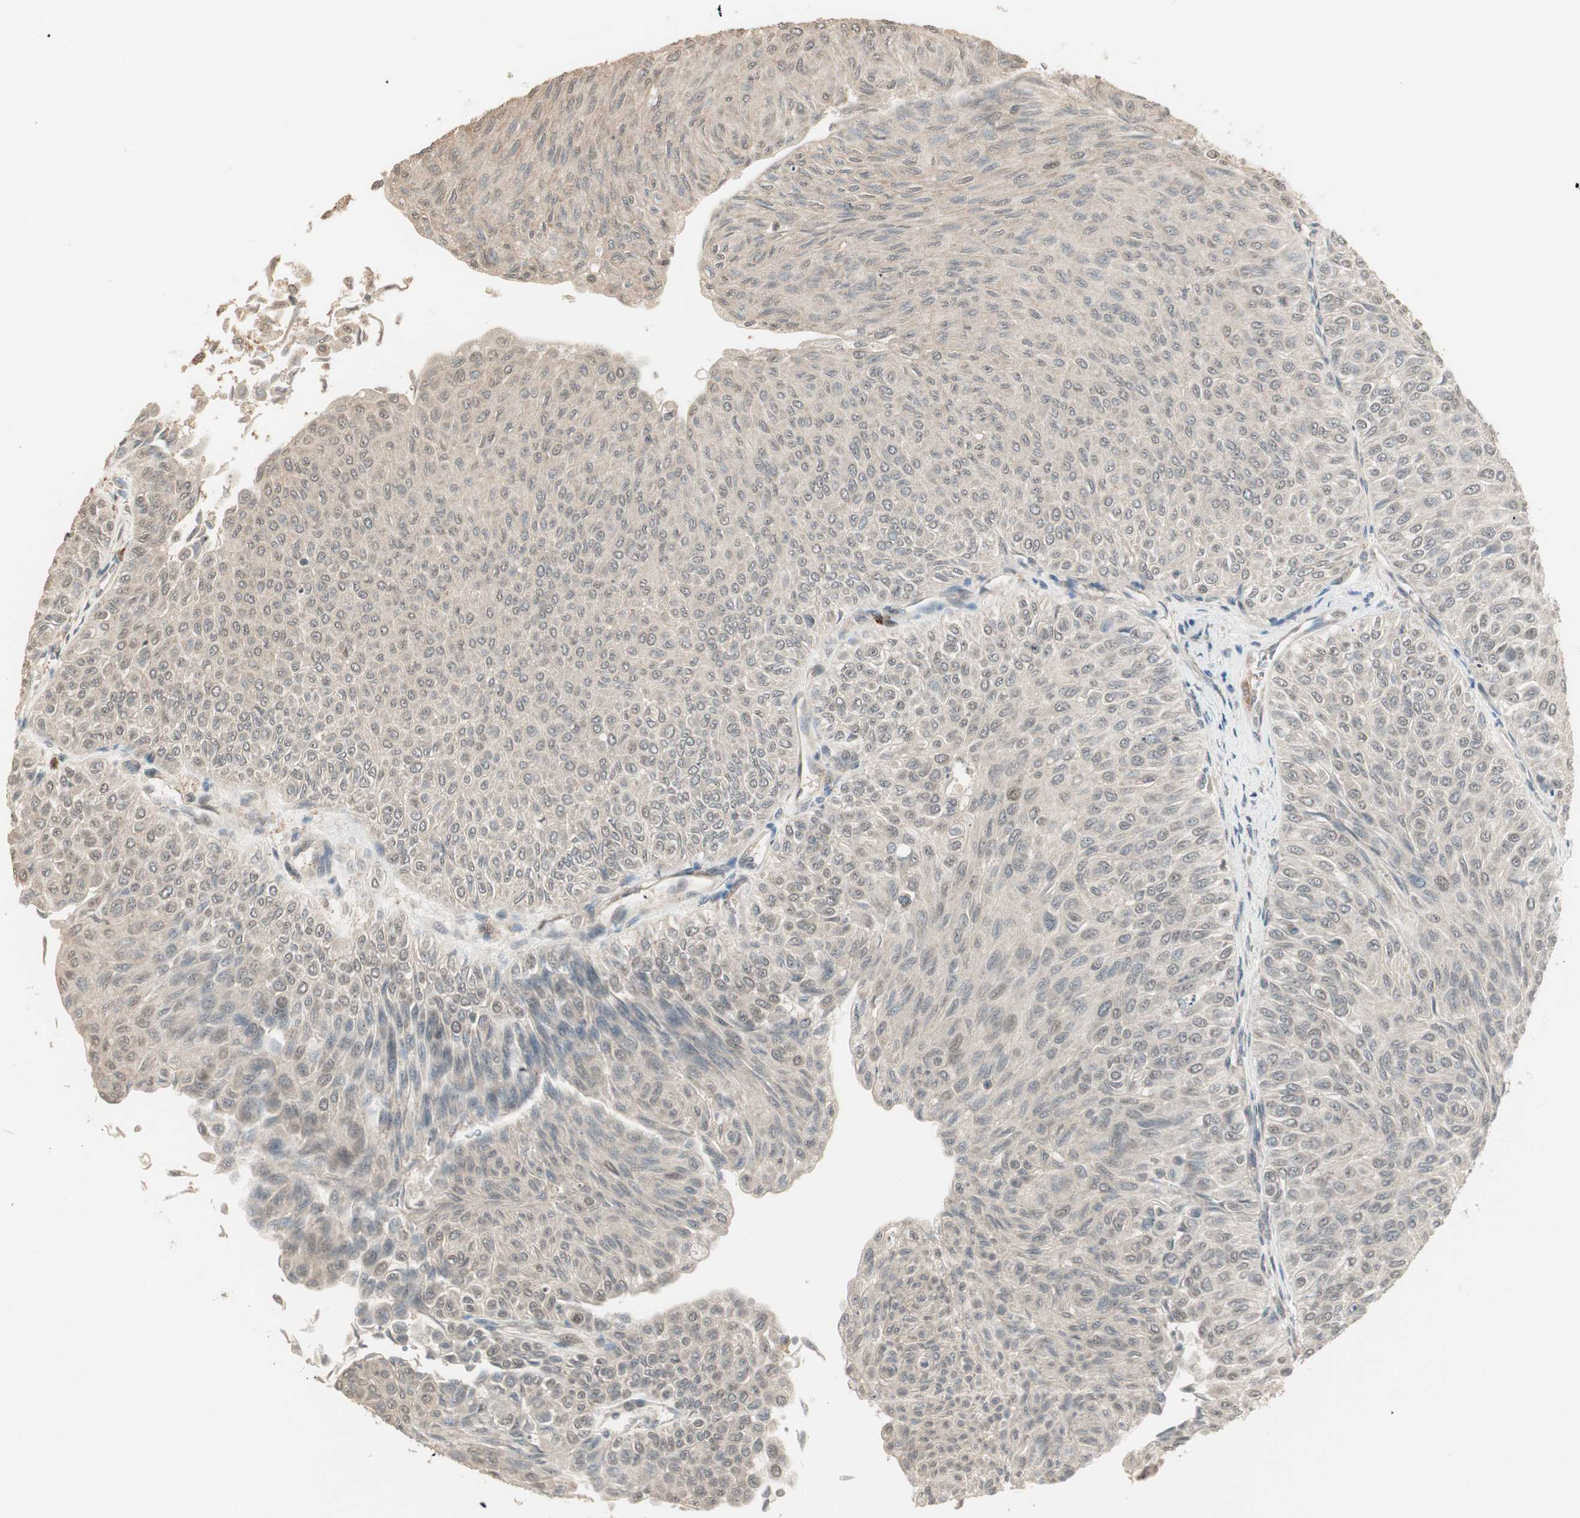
{"staining": {"intensity": "weak", "quantity": "<25%", "location": "cytoplasmic/membranous"}, "tissue": "urothelial cancer", "cell_type": "Tumor cells", "image_type": "cancer", "snomed": [{"axis": "morphology", "description": "Urothelial carcinoma, Low grade"}, {"axis": "topography", "description": "Urinary bladder"}], "caption": "High magnification brightfield microscopy of low-grade urothelial carcinoma stained with DAB (3,3'-diaminobenzidine) (brown) and counterstained with hematoxylin (blue): tumor cells show no significant positivity.", "gene": "ZSCAN31", "patient": {"sex": "male", "age": 78}}